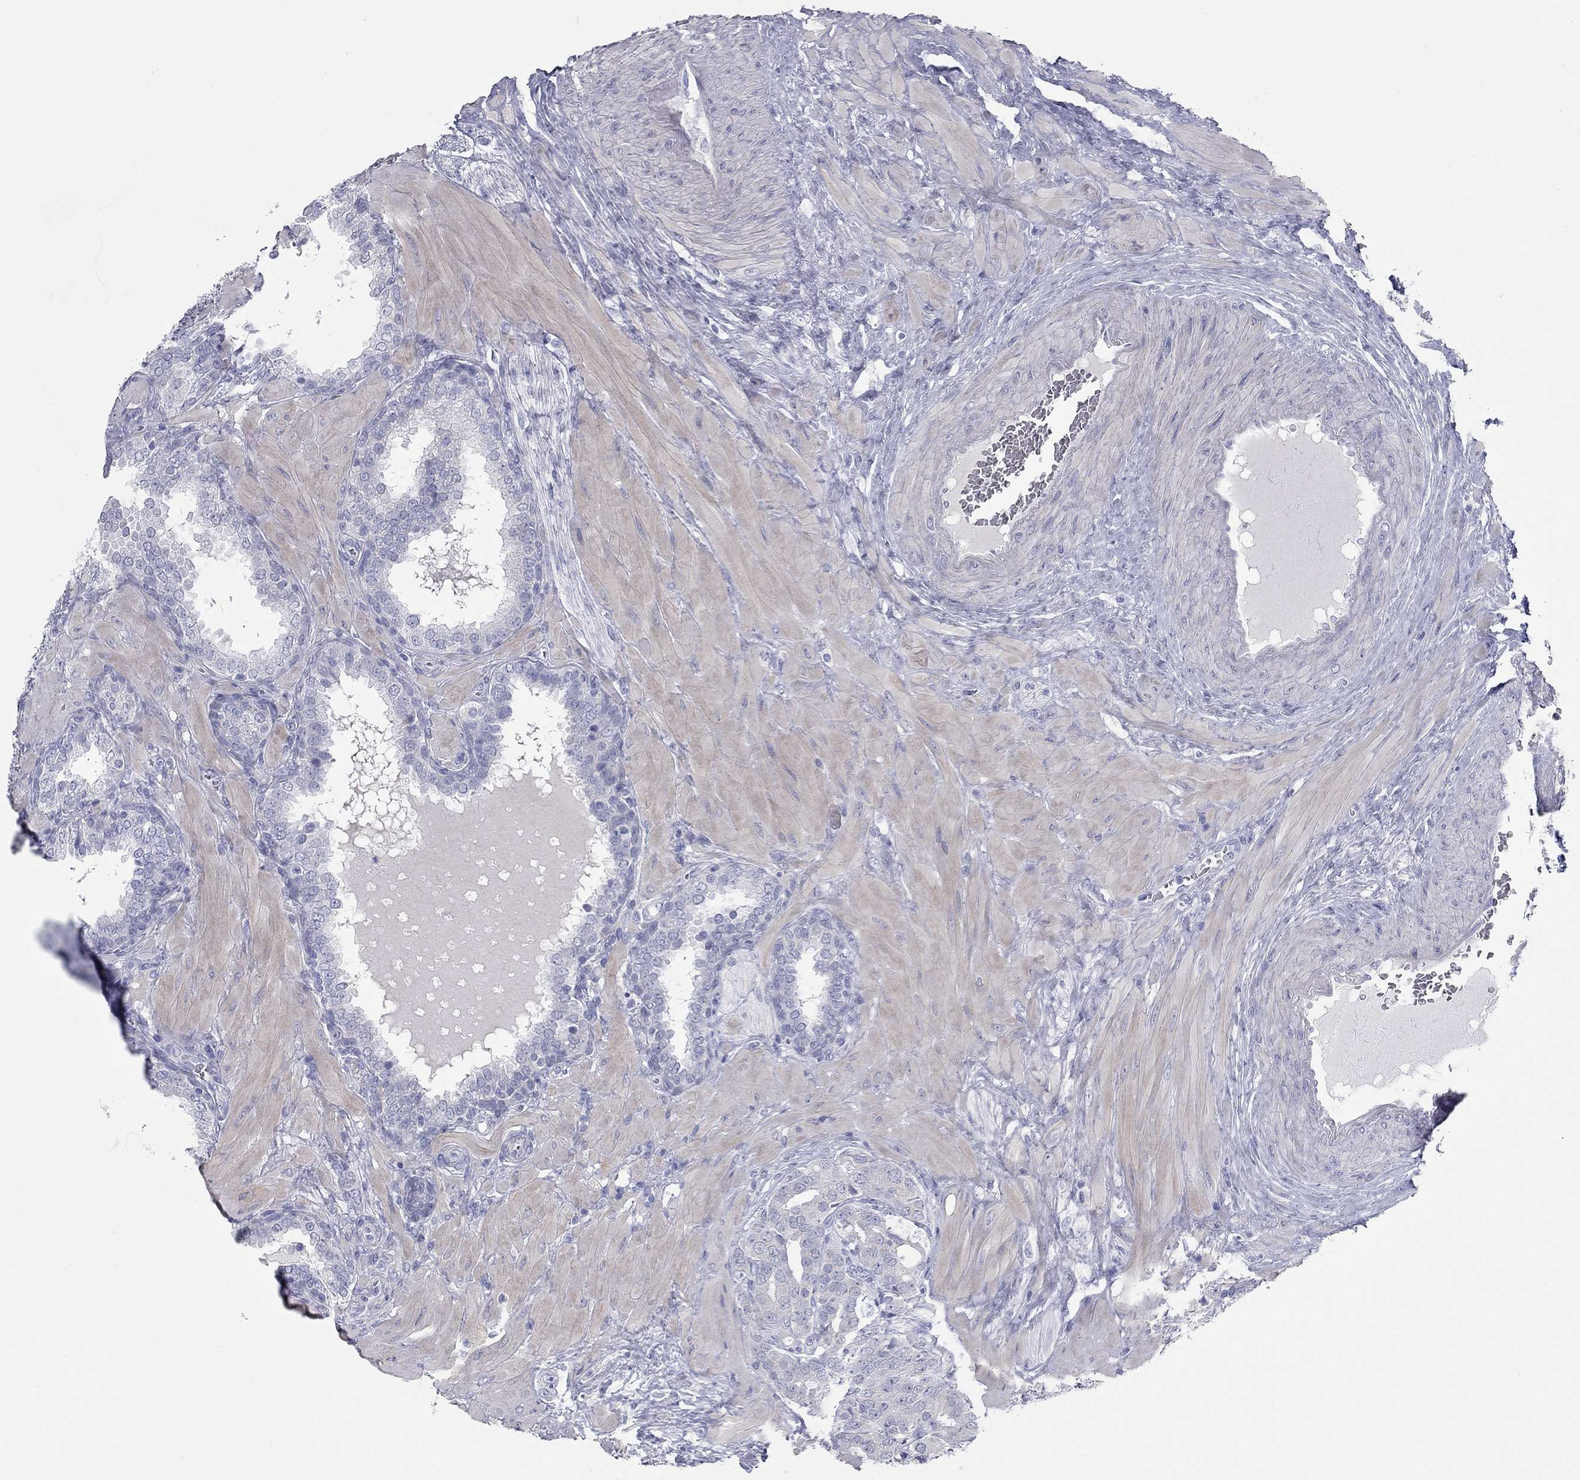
{"staining": {"intensity": "negative", "quantity": "none", "location": "none"}, "tissue": "prostate cancer", "cell_type": "Tumor cells", "image_type": "cancer", "snomed": [{"axis": "morphology", "description": "Adenocarcinoma, NOS"}, {"axis": "topography", "description": "Prostate"}], "caption": "The immunohistochemistry image has no significant expression in tumor cells of prostate cancer tissue. (Immunohistochemistry (ihc), brightfield microscopy, high magnification).", "gene": "KIRREL2", "patient": {"sex": "male", "age": 57}}